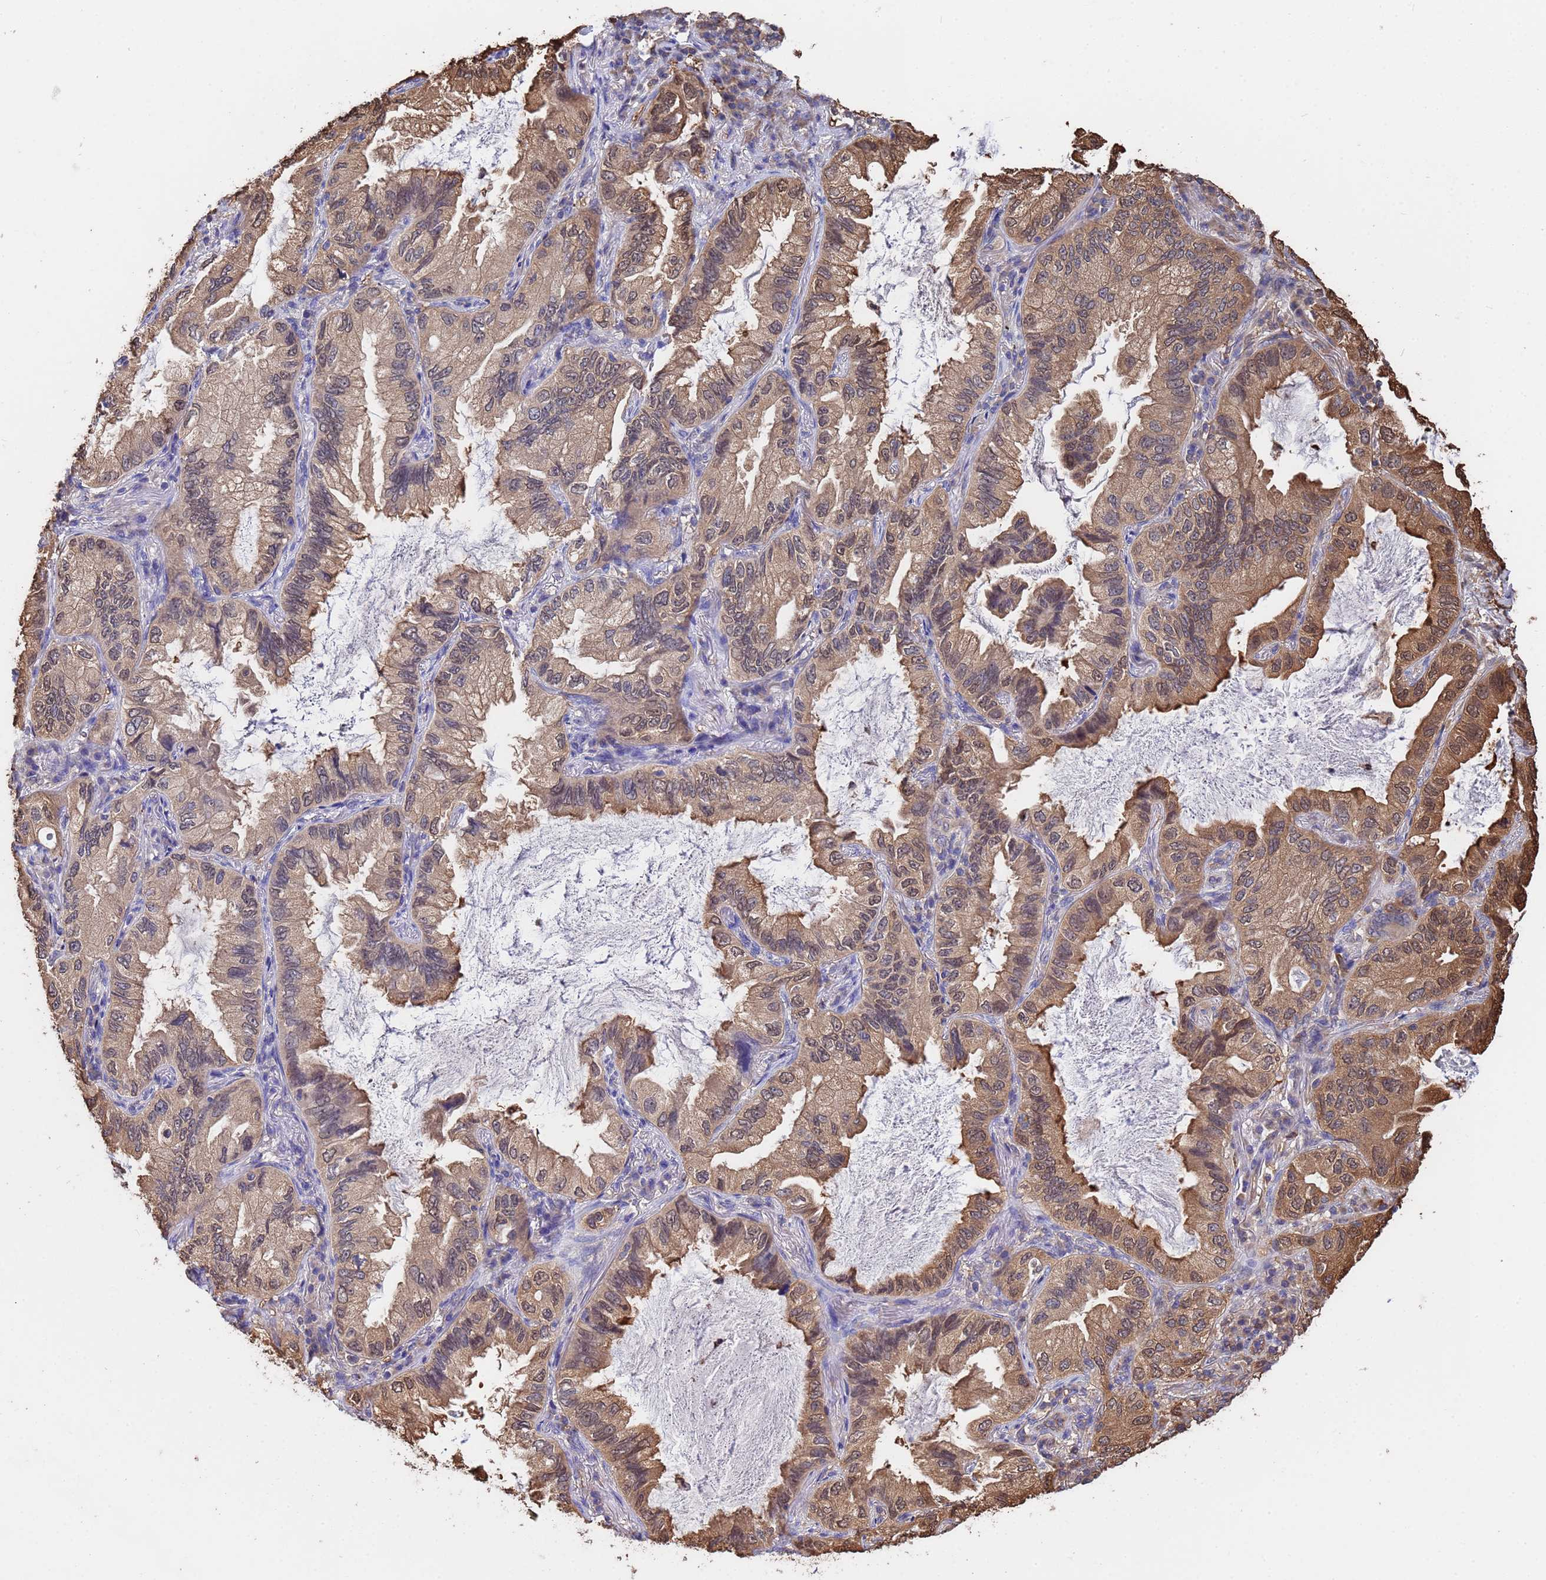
{"staining": {"intensity": "moderate", "quantity": ">75%", "location": "cytoplasmic/membranous,nuclear"}, "tissue": "lung cancer", "cell_type": "Tumor cells", "image_type": "cancer", "snomed": [{"axis": "morphology", "description": "Adenocarcinoma, NOS"}, {"axis": "topography", "description": "Lung"}], "caption": "Lung cancer stained with DAB immunohistochemistry (IHC) displays medium levels of moderate cytoplasmic/membranous and nuclear expression in about >75% of tumor cells. The staining was performed using DAB, with brown indicating positive protein expression. Nuclei are stained blue with hematoxylin.", "gene": "FAM25A", "patient": {"sex": "female", "age": 69}}